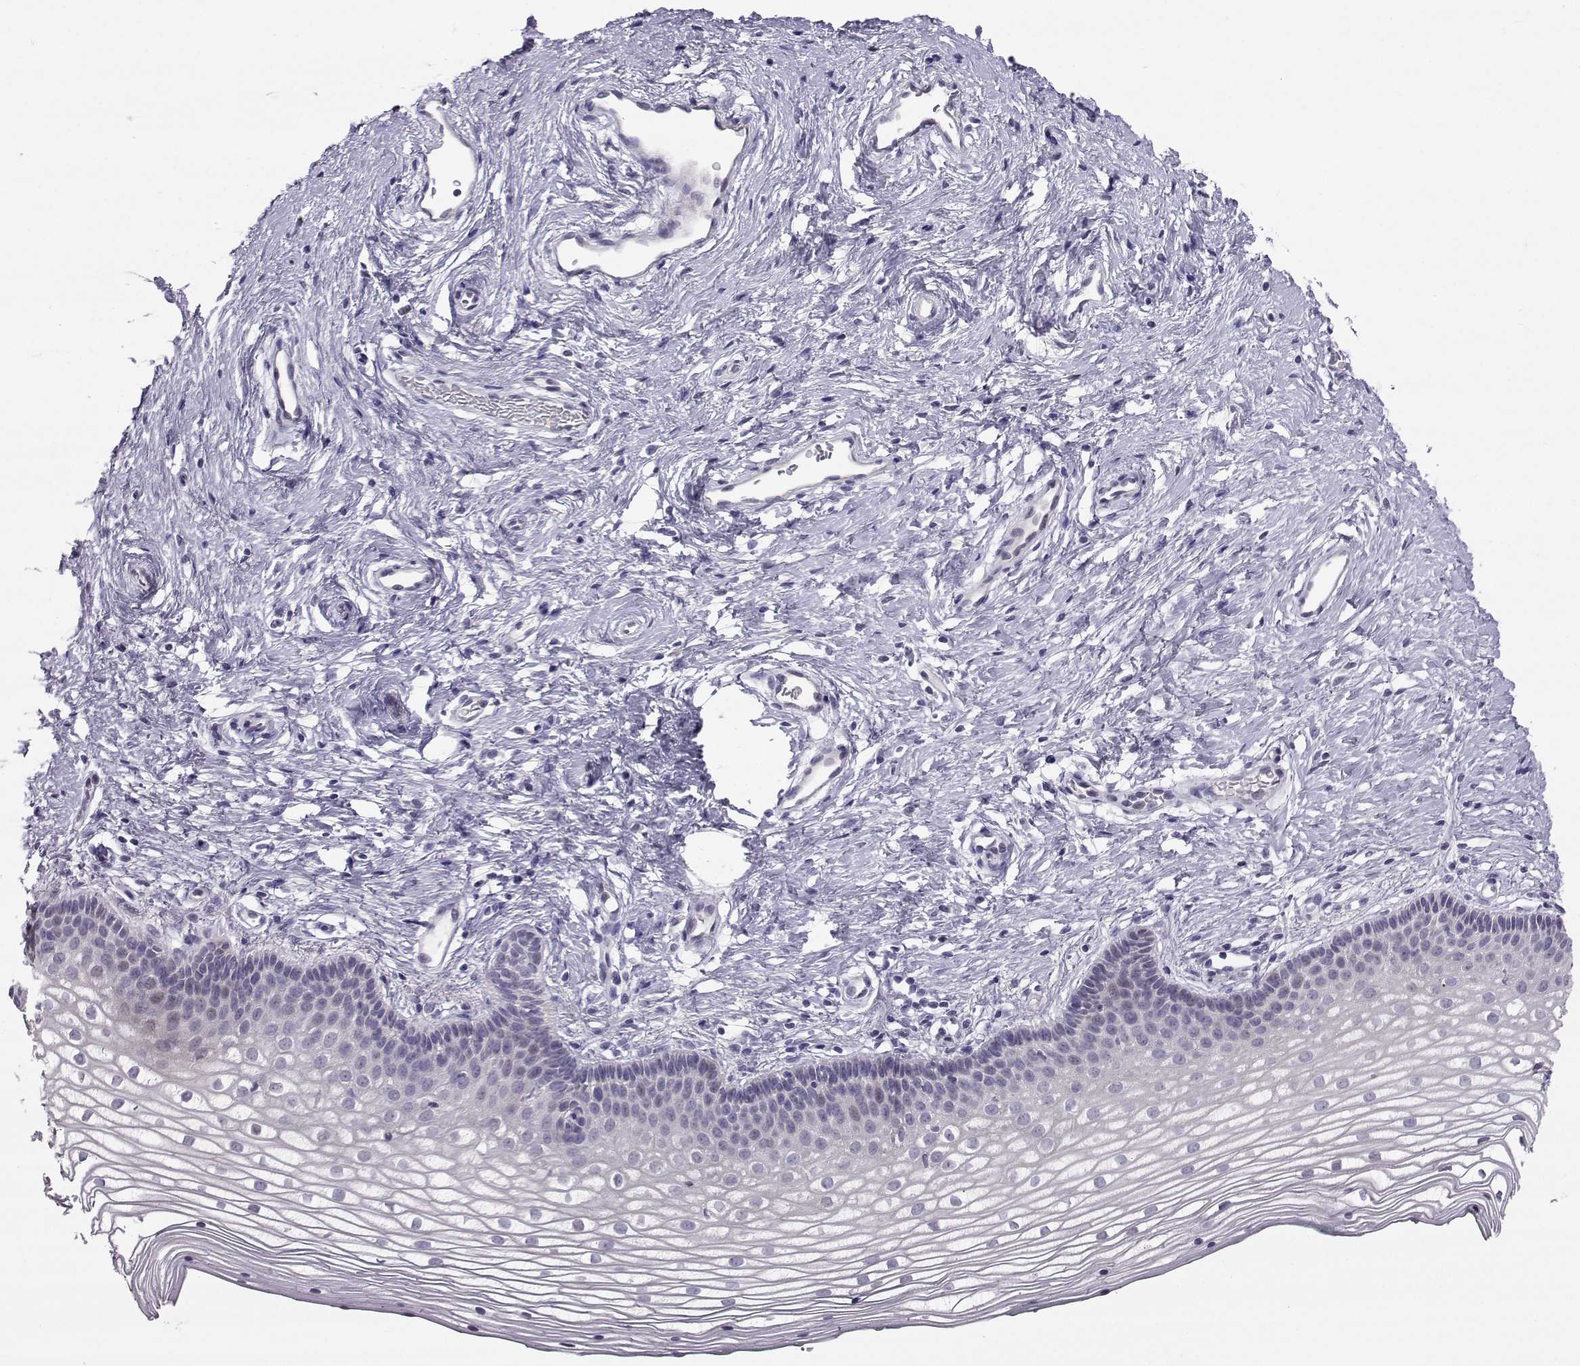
{"staining": {"intensity": "negative", "quantity": "none", "location": "none"}, "tissue": "vagina", "cell_type": "Squamous epithelial cells", "image_type": "normal", "snomed": [{"axis": "morphology", "description": "Normal tissue, NOS"}, {"axis": "topography", "description": "Vagina"}], "caption": "A micrograph of human vagina is negative for staining in squamous epithelial cells.", "gene": "CARTPT", "patient": {"sex": "female", "age": 36}}